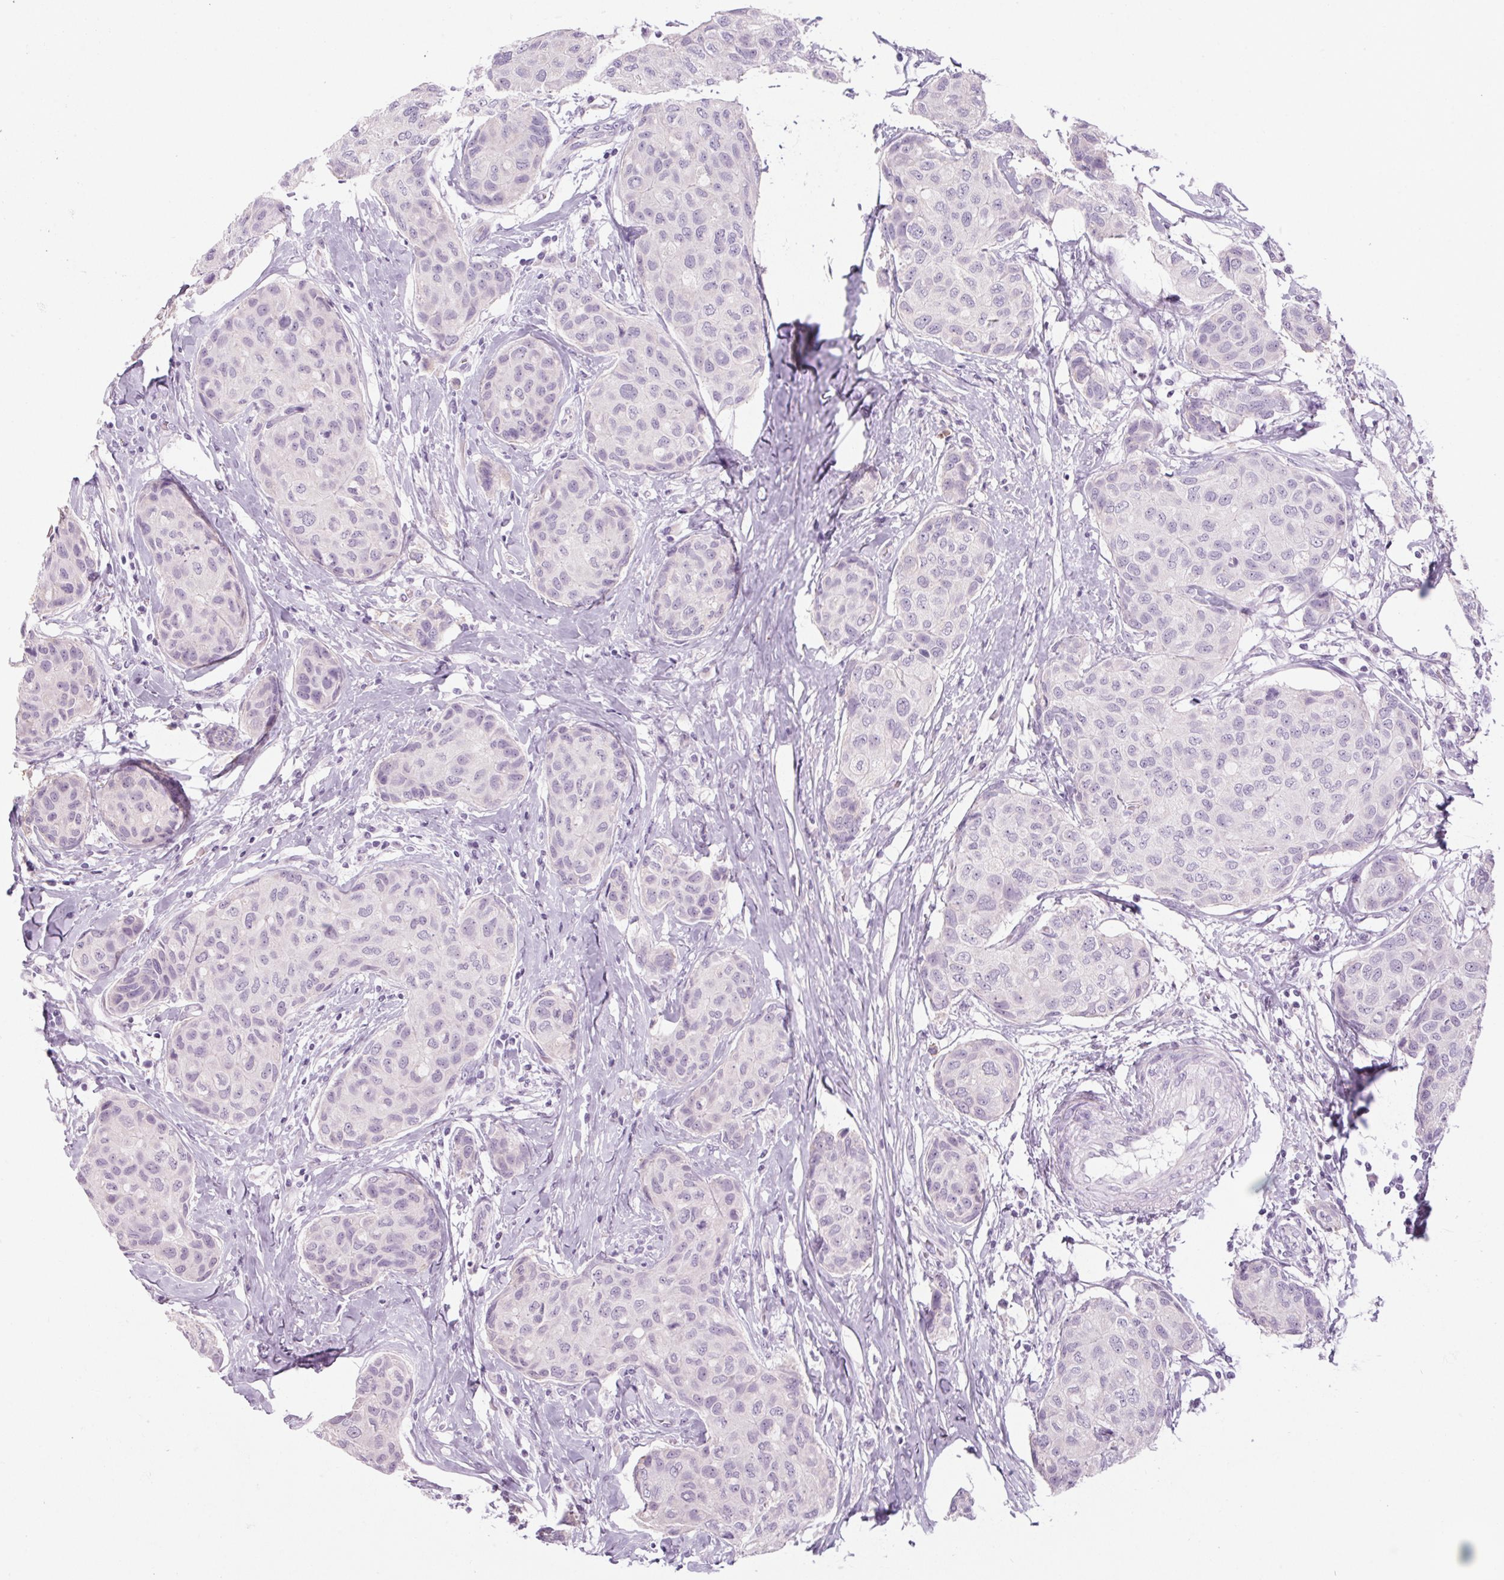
{"staining": {"intensity": "negative", "quantity": "none", "location": "none"}, "tissue": "breast cancer", "cell_type": "Tumor cells", "image_type": "cancer", "snomed": [{"axis": "morphology", "description": "Duct carcinoma"}, {"axis": "topography", "description": "Breast"}], "caption": "Immunohistochemistry of human breast invasive ductal carcinoma displays no positivity in tumor cells.", "gene": "RPTN", "patient": {"sex": "female", "age": 80}}